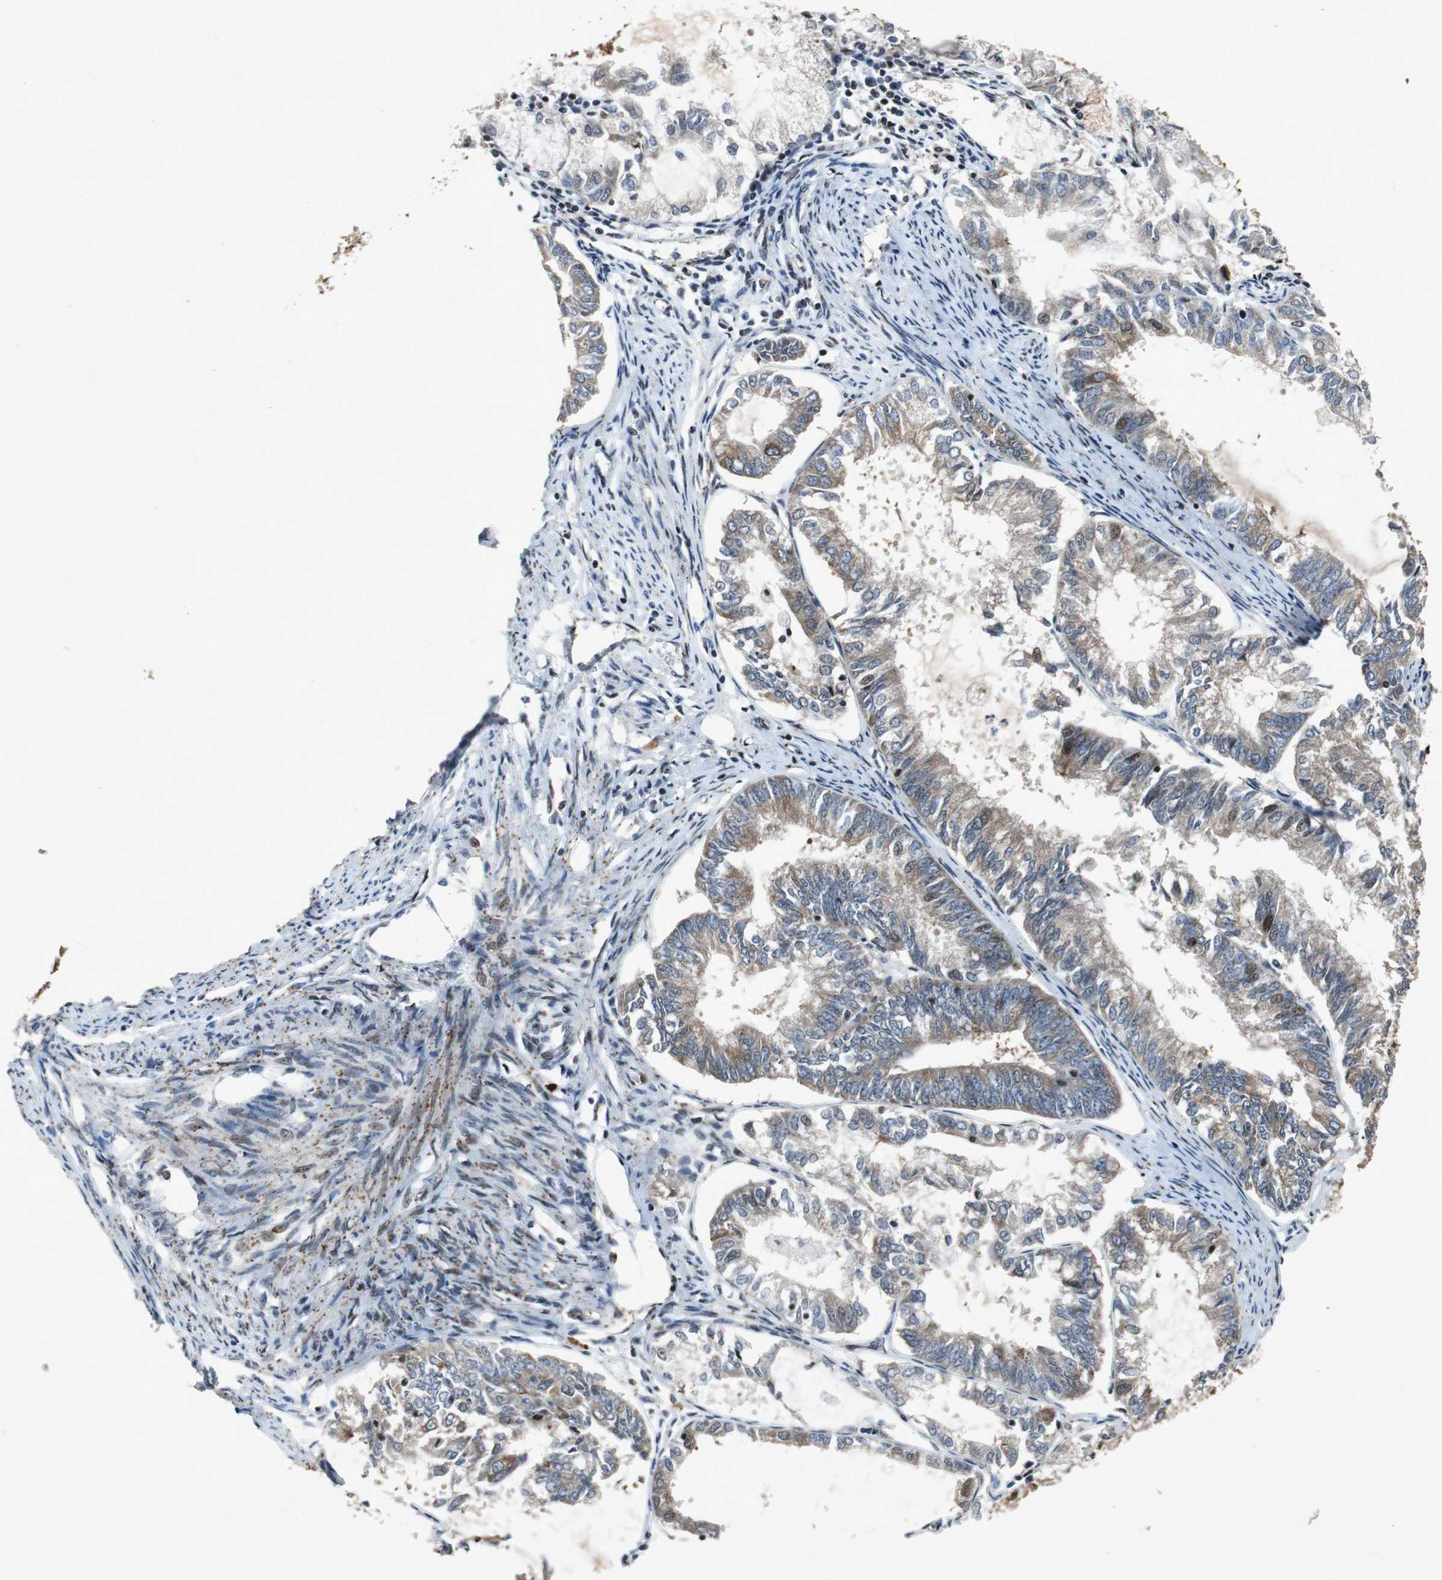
{"staining": {"intensity": "weak", "quantity": "25%-75%", "location": "cytoplasmic/membranous"}, "tissue": "endometrial cancer", "cell_type": "Tumor cells", "image_type": "cancer", "snomed": [{"axis": "morphology", "description": "Adenocarcinoma, NOS"}, {"axis": "topography", "description": "Endometrium"}], "caption": "Immunohistochemistry photomicrograph of neoplastic tissue: endometrial cancer (adenocarcinoma) stained using immunohistochemistry (IHC) shows low levels of weak protein expression localized specifically in the cytoplasmic/membranous of tumor cells, appearing as a cytoplasmic/membranous brown color.", "gene": "TUBA4A", "patient": {"sex": "female", "age": 86}}